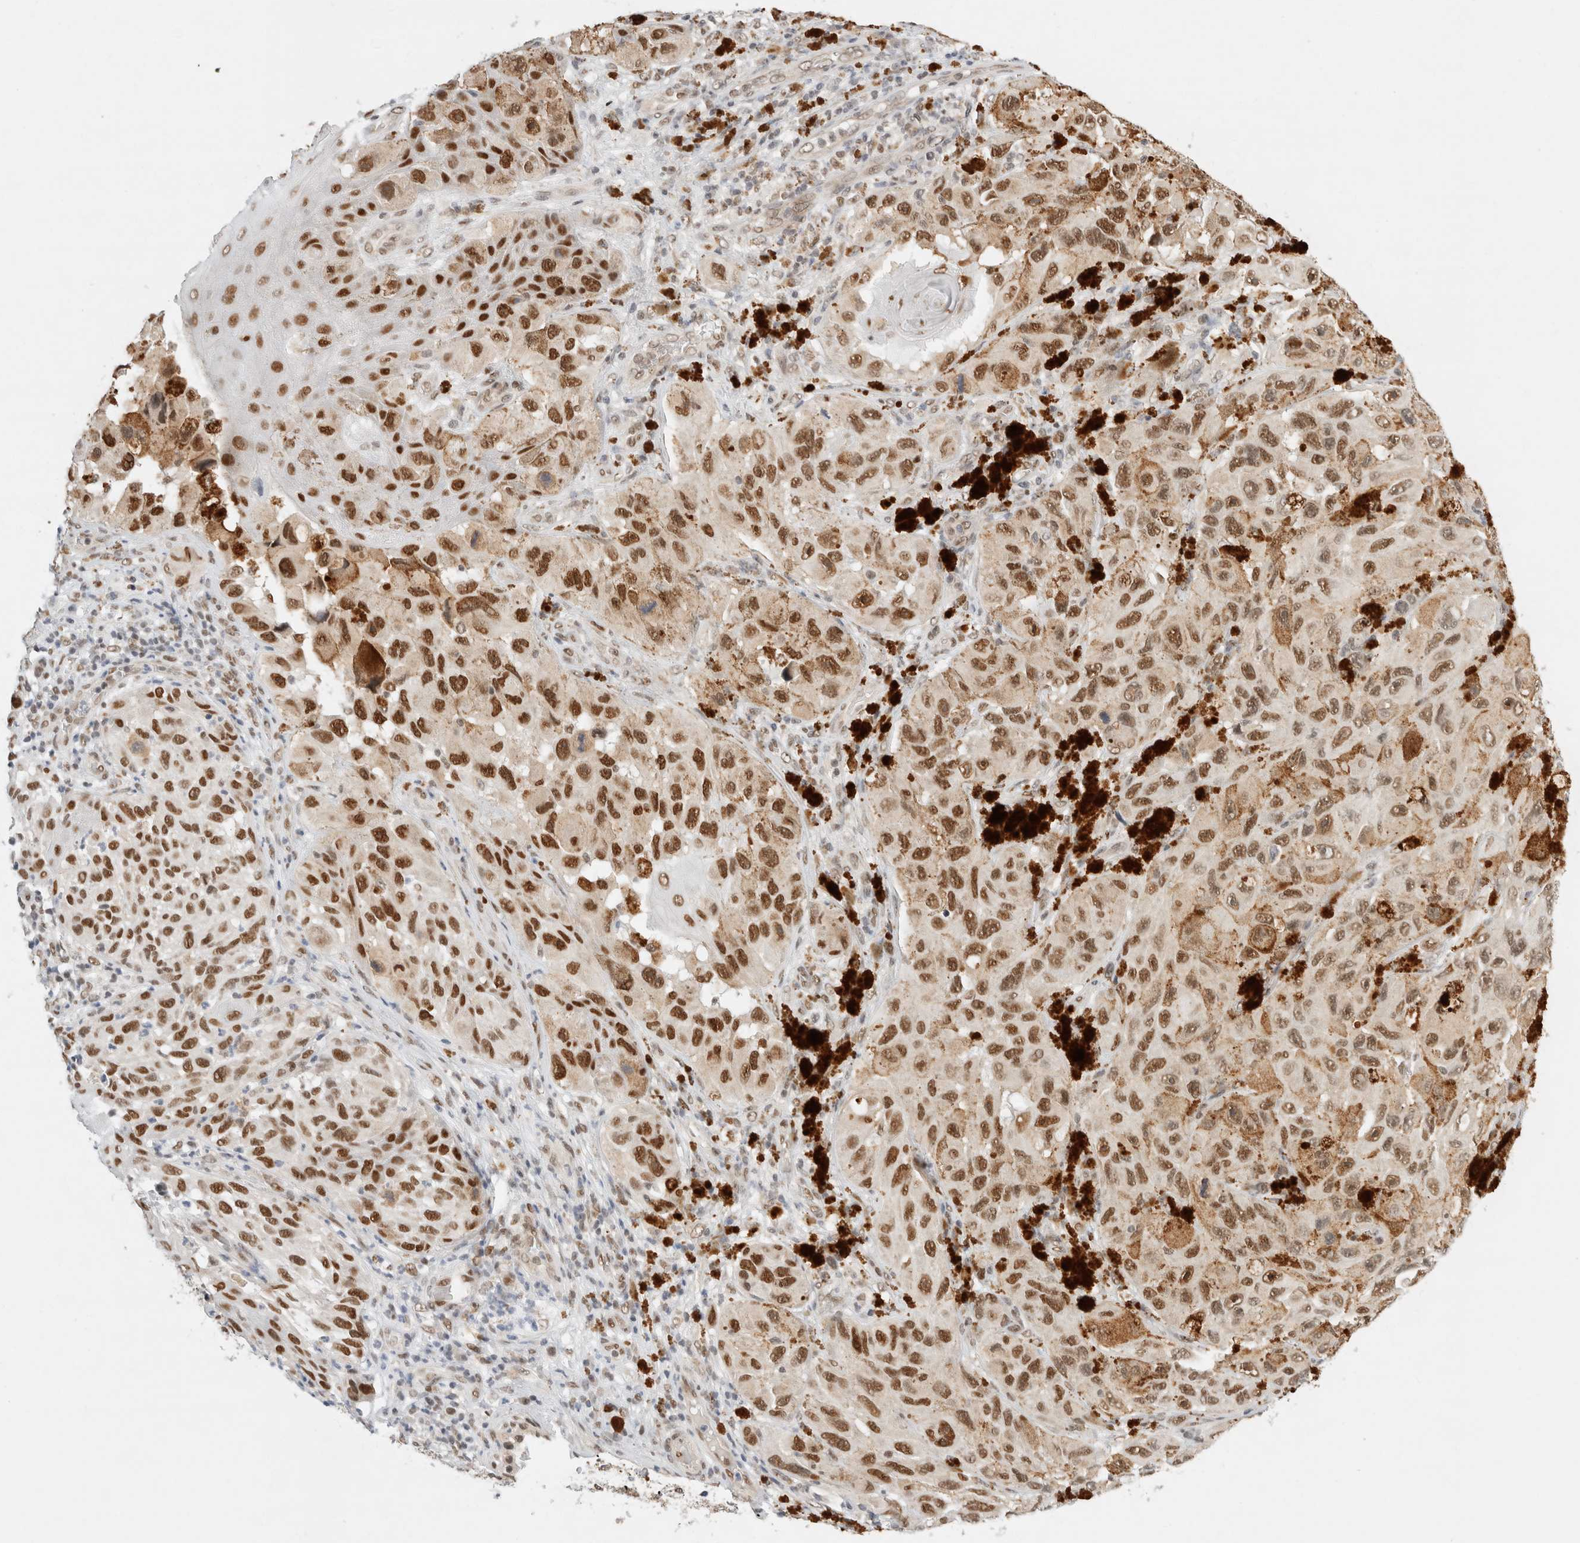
{"staining": {"intensity": "moderate", "quantity": ">75%", "location": "nuclear"}, "tissue": "melanoma", "cell_type": "Tumor cells", "image_type": "cancer", "snomed": [{"axis": "morphology", "description": "Malignant melanoma, NOS"}, {"axis": "topography", "description": "Skin"}], "caption": "IHC of malignant melanoma reveals medium levels of moderate nuclear staining in approximately >75% of tumor cells.", "gene": "GTF2I", "patient": {"sex": "female", "age": 73}}